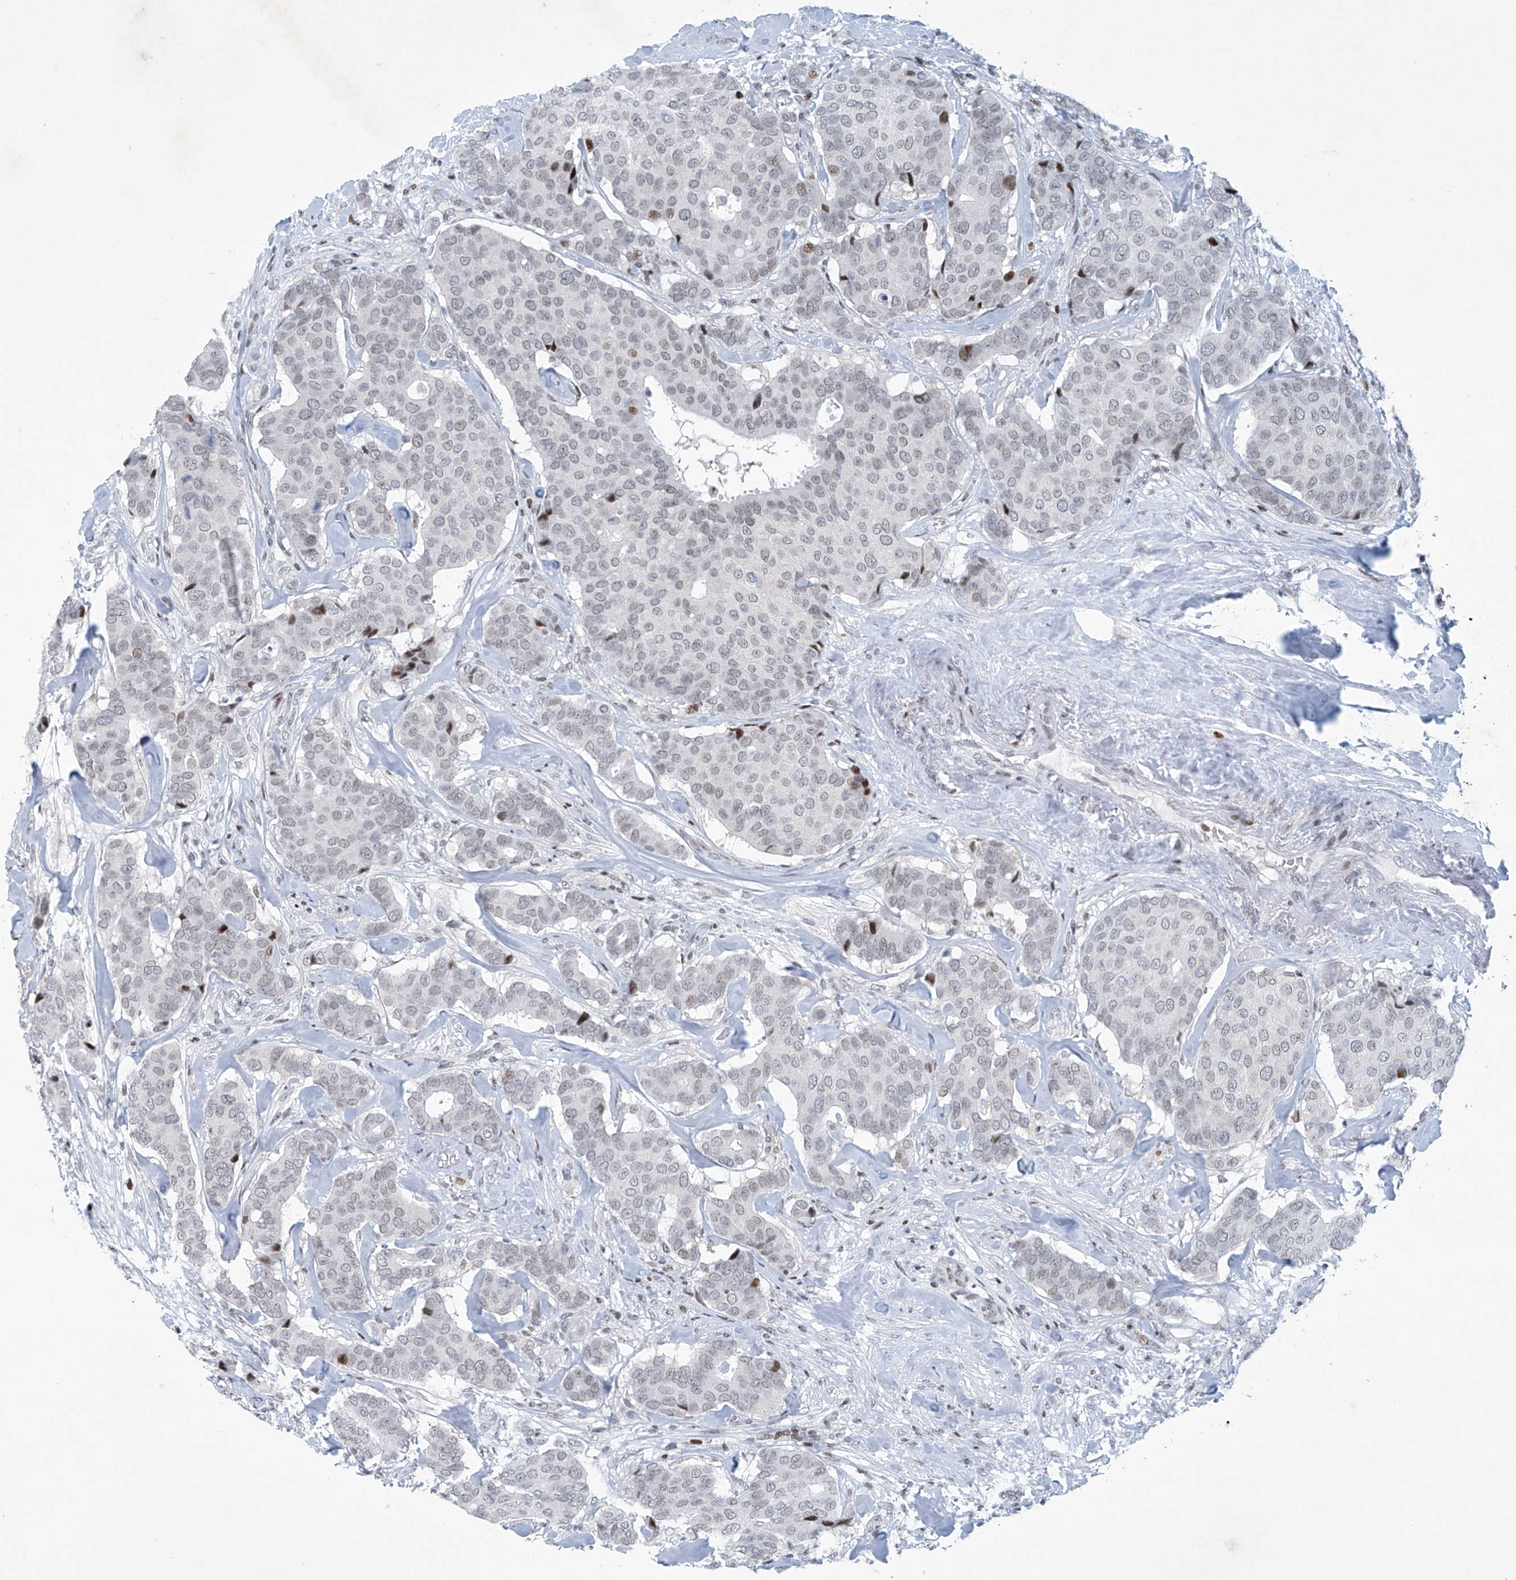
{"staining": {"intensity": "weak", "quantity": ">75%", "location": "nuclear"}, "tissue": "breast cancer", "cell_type": "Tumor cells", "image_type": "cancer", "snomed": [{"axis": "morphology", "description": "Duct carcinoma"}, {"axis": "topography", "description": "Breast"}], "caption": "Immunohistochemical staining of breast cancer (invasive ductal carcinoma) reveals weak nuclear protein staining in approximately >75% of tumor cells.", "gene": "RFX7", "patient": {"sex": "female", "age": 75}}